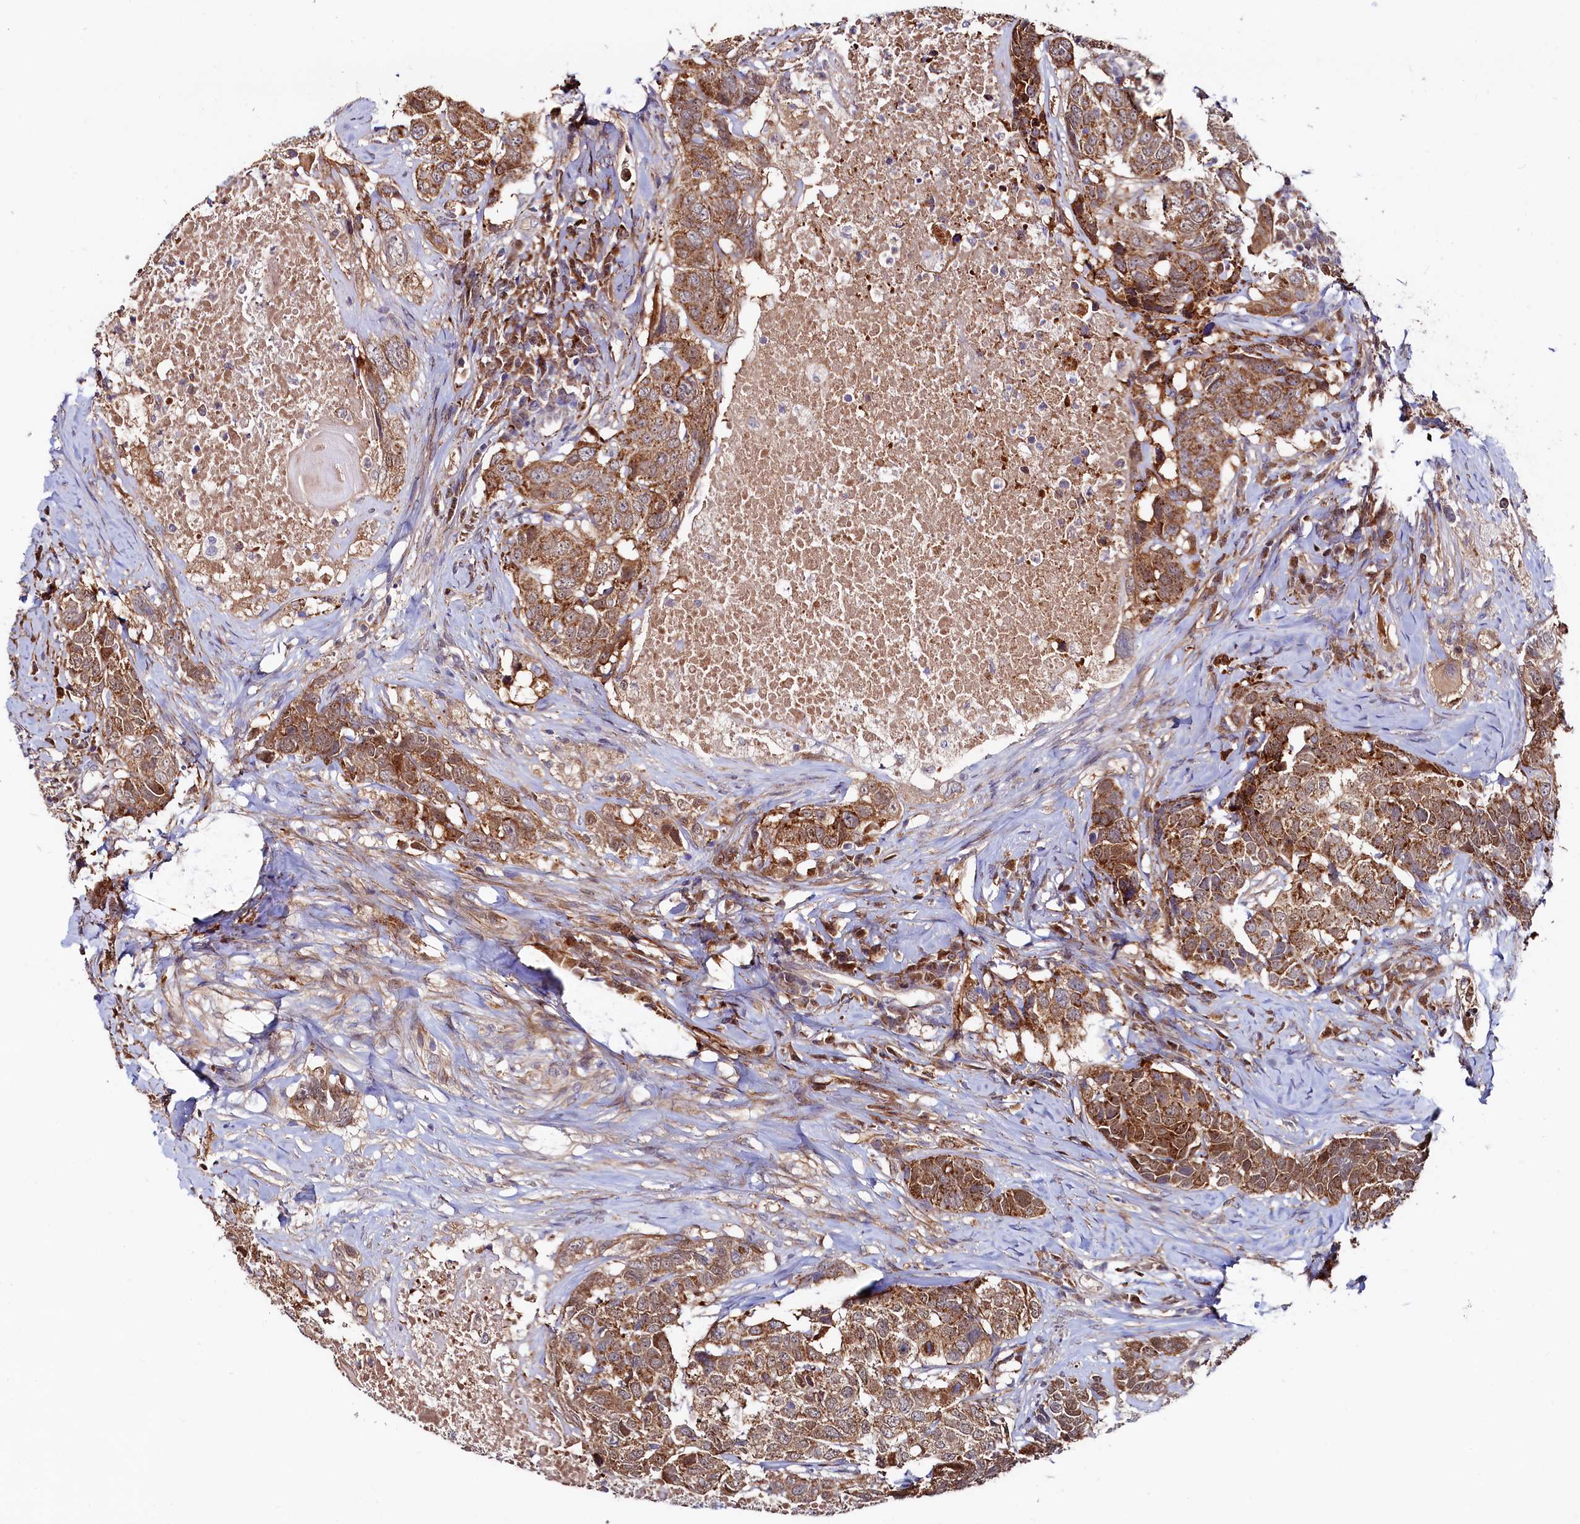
{"staining": {"intensity": "moderate", "quantity": ">75%", "location": "cytoplasmic/membranous"}, "tissue": "head and neck cancer", "cell_type": "Tumor cells", "image_type": "cancer", "snomed": [{"axis": "morphology", "description": "Squamous cell carcinoma, NOS"}, {"axis": "topography", "description": "Head-Neck"}], "caption": "Brown immunohistochemical staining in human squamous cell carcinoma (head and neck) displays moderate cytoplasmic/membranous expression in about >75% of tumor cells.", "gene": "ASTE1", "patient": {"sex": "male", "age": 66}}